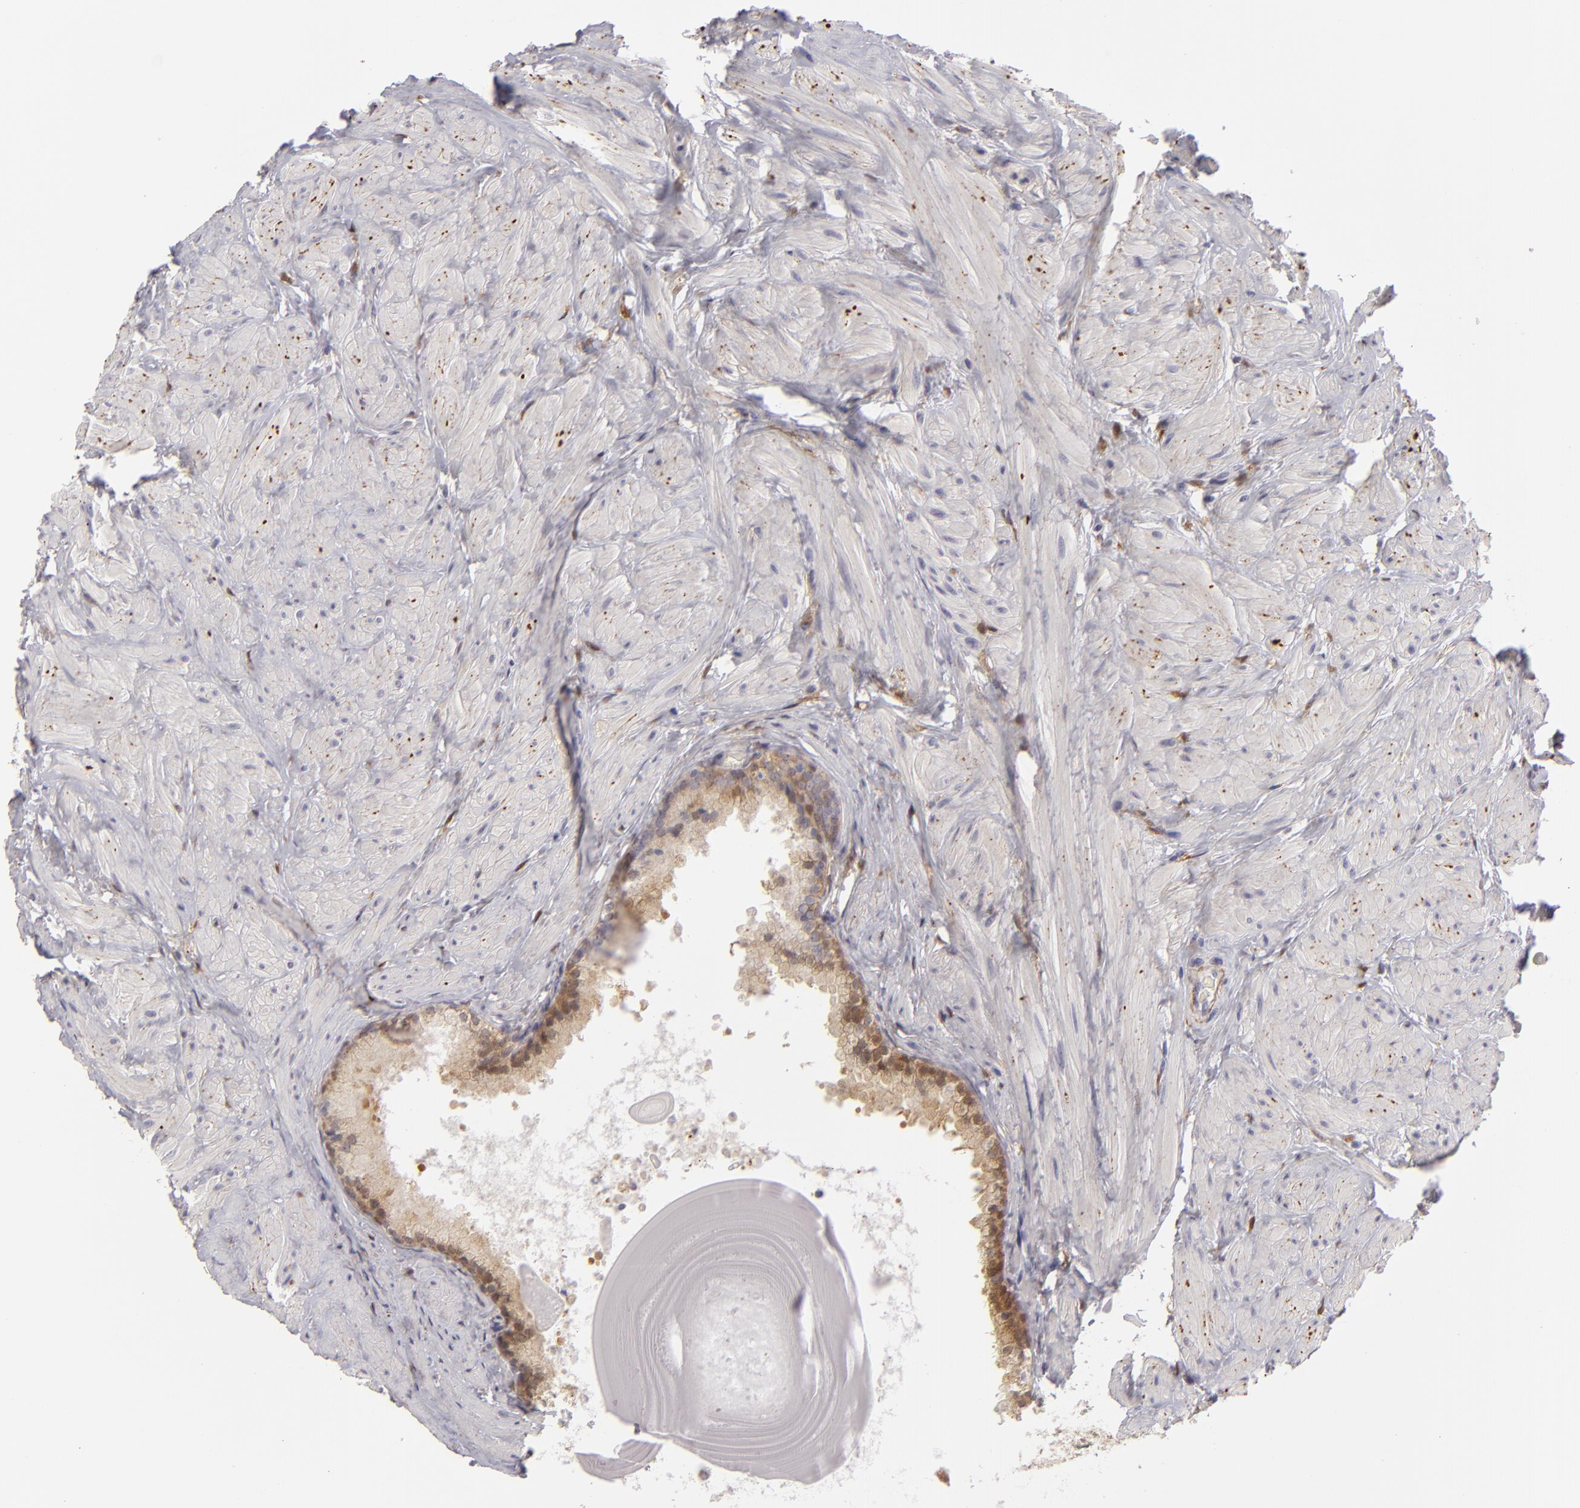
{"staining": {"intensity": "moderate", "quantity": ">75%", "location": "cytoplasmic/membranous,nuclear"}, "tissue": "prostate", "cell_type": "Glandular cells", "image_type": "normal", "snomed": [{"axis": "morphology", "description": "Normal tissue, NOS"}, {"axis": "topography", "description": "Prostate"}], "caption": "DAB immunohistochemical staining of unremarkable human prostate exhibits moderate cytoplasmic/membranous,nuclear protein staining in approximately >75% of glandular cells.", "gene": "EFS", "patient": {"sex": "male", "age": 65}}